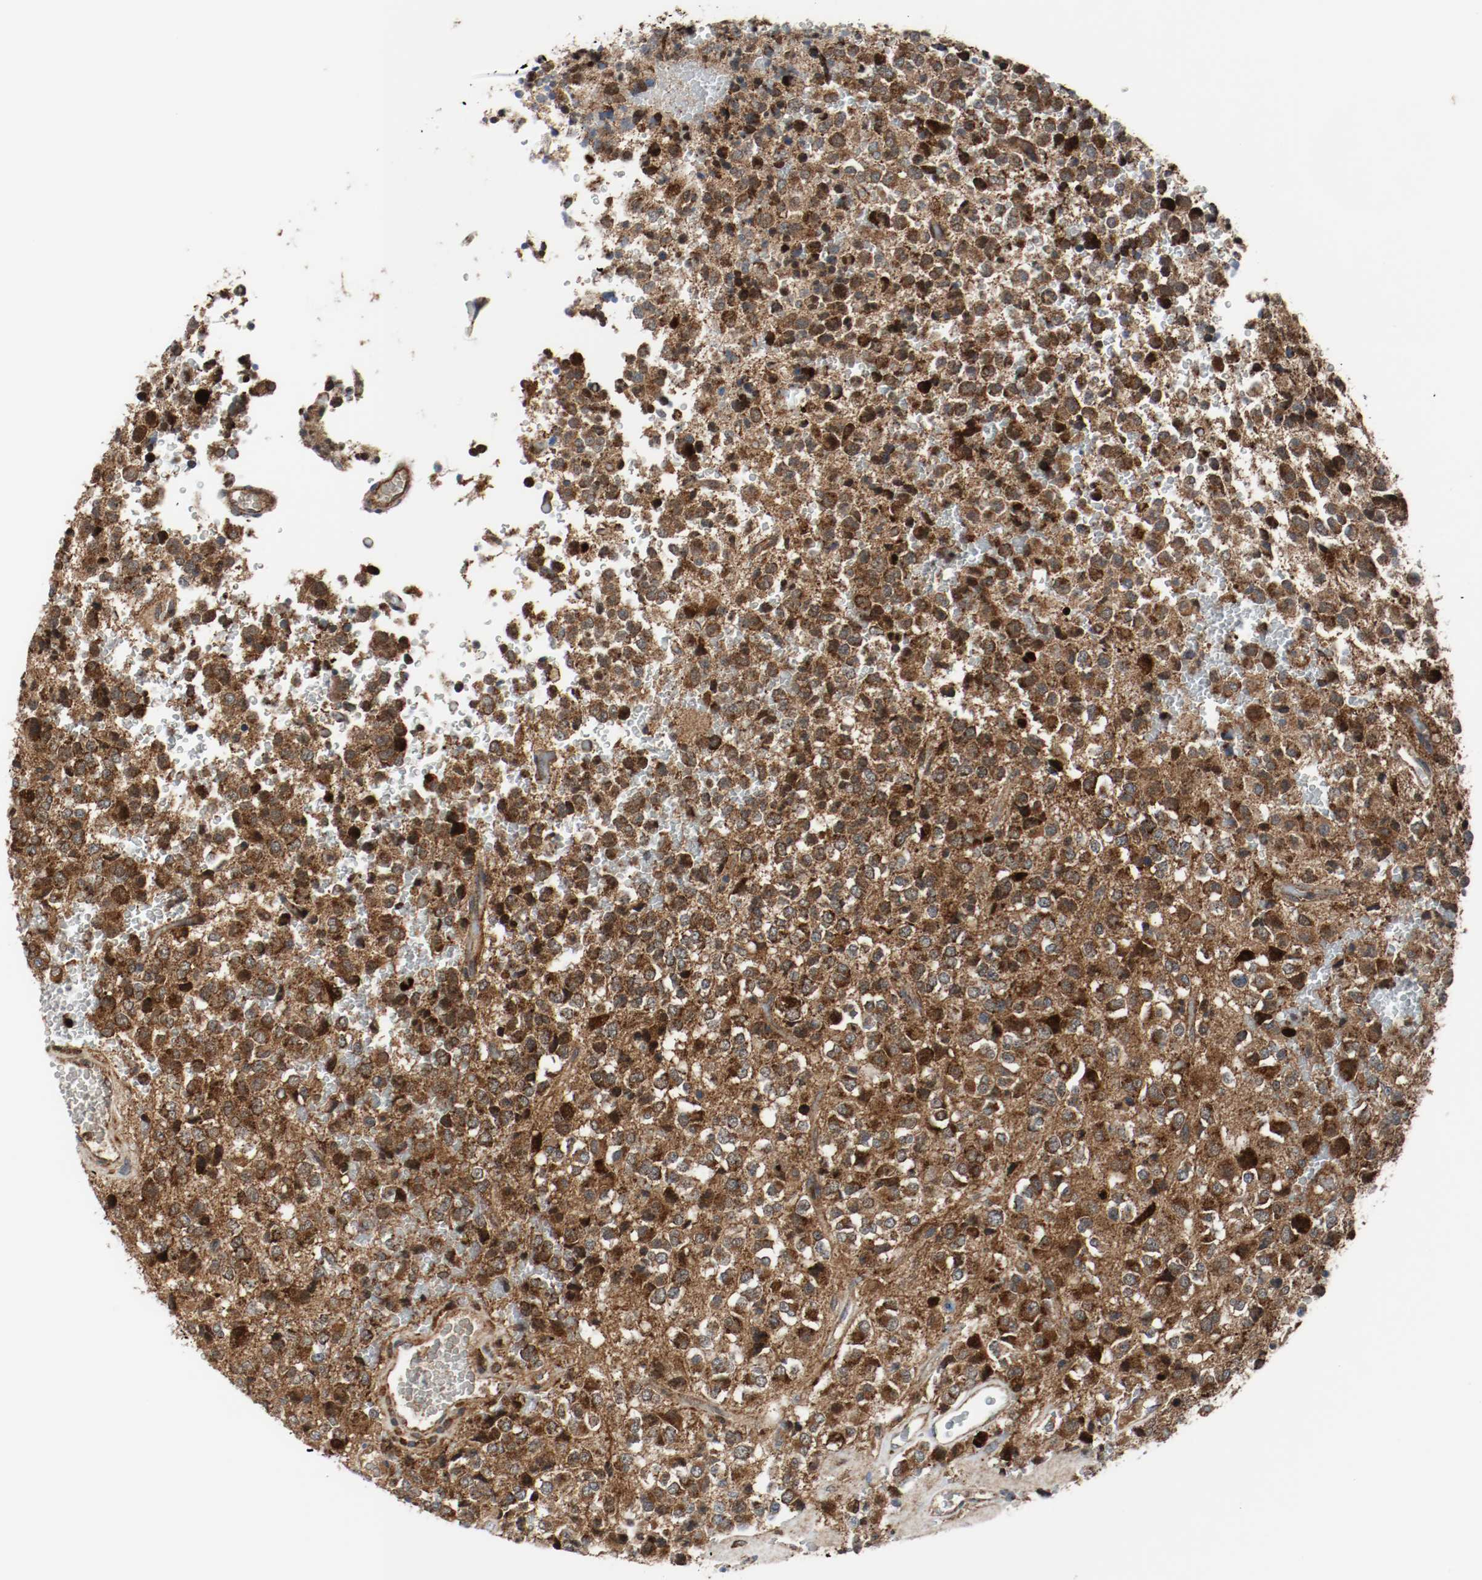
{"staining": {"intensity": "strong", "quantity": ">75%", "location": "cytoplasmic/membranous"}, "tissue": "glioma", "cell_type": "Tumor cells", "image_type": "cancer", "snomed": [{"axis": "morphology", "description": "Glioma, malignant, High grade"}, {"axis": "topography", "description": "pancreas cauda"}], "caption": "Strong cytoplasmic/membranous expression is present in approximately >75% of tumor cells in glioma.", "gene": "TXNRD1", "patient": {"sex": "male", "age": 60}}